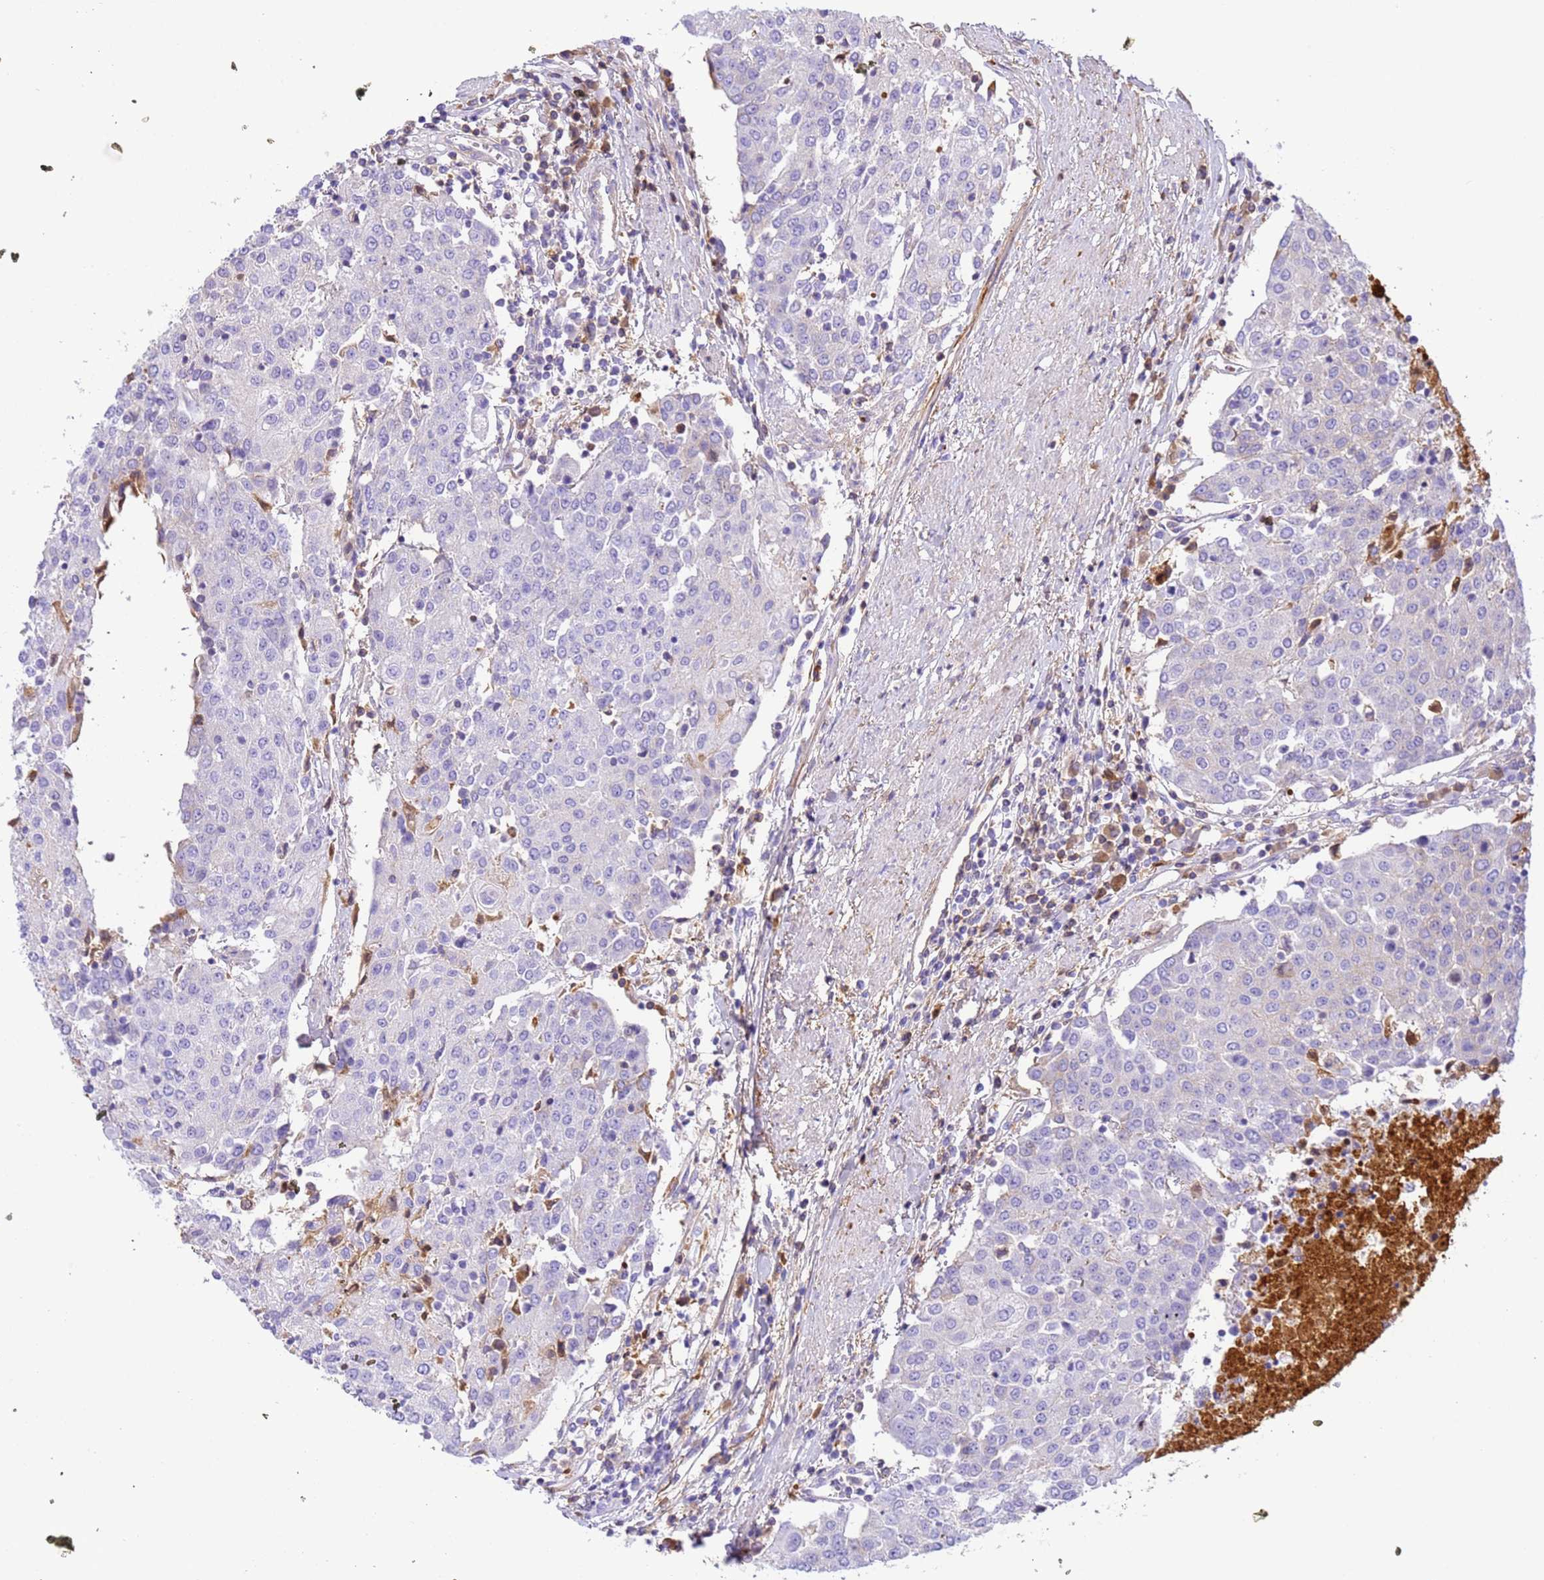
{"staining": {"intensity": "negative", "quantity": "none", "location": "none"}, "tissue": "urothelial cancer", "cell_type": "Tumor cells", "image_type": "cancer", "snomed": [{"axis": "morphology", "description": "Urothelial carcinoma, High grade"}, {"axis": "topography", "description": "Urinary bladder"}], "caption": "High-grade urothelial carcinoma was stained to show a protein in brown. There is no significant staining in tumor cells. The staining is performed using DAB brown chromogen with nuclei counter-stained in using hematoxylin.", "gene": "CFHR2", "patient": {"sex": "female", "age": 85}}